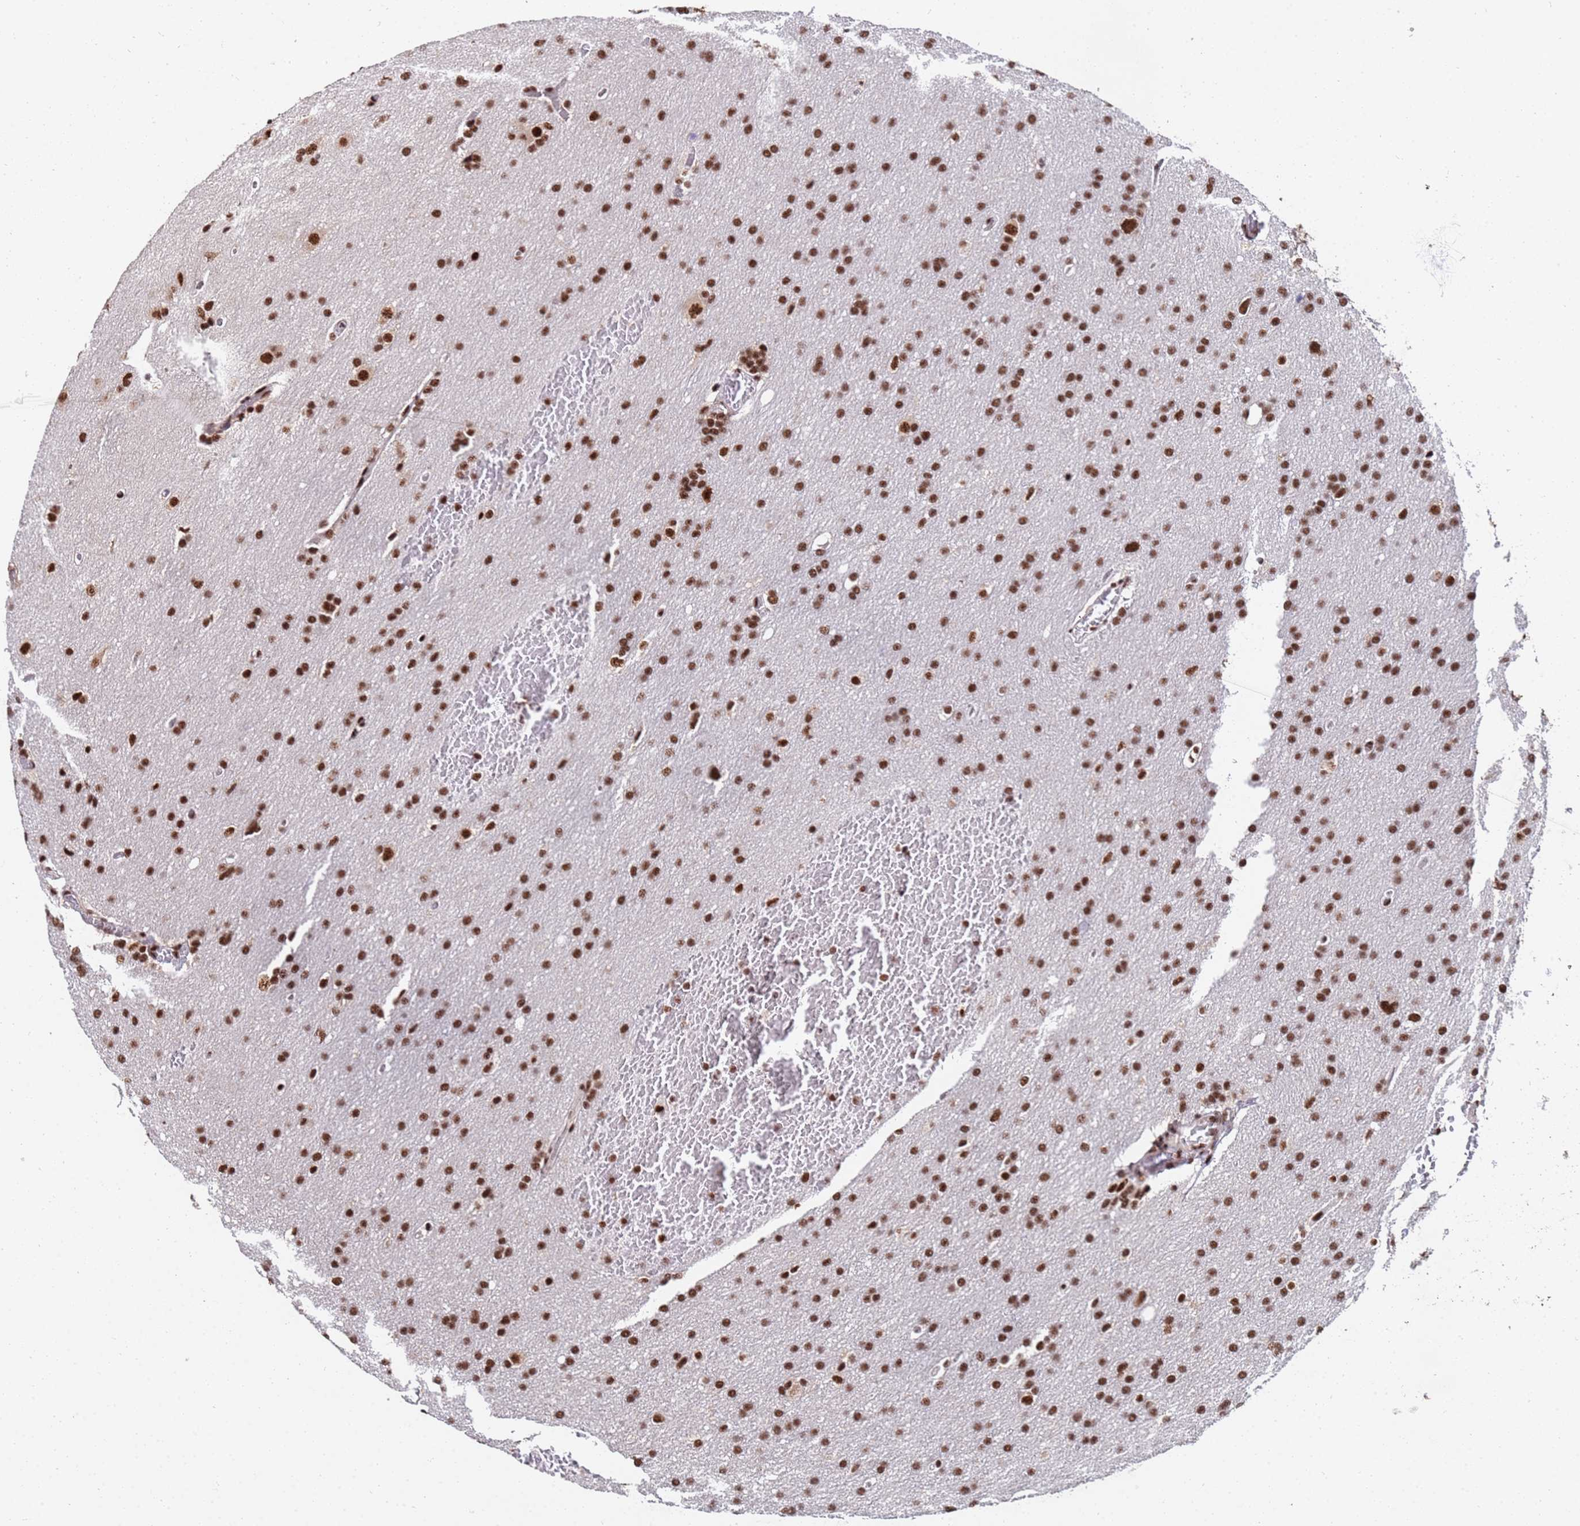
{"staining": {"intensity": "strong", "quantity": ">75%", "location": "nuclear"}, "tissue": "glioma", "cell_type": "Tumor cells", "image_type": "cancer", "snomed": [{"axis": "morphology", "description": "Glioma, malignant, High grade"}, {"axis": "topography", "description": "Cerebral cortex"}], "caption": "Glioma tissue displays strong nuclear staining in approximately >75% of tumor cells", "gene": "SF3B2", "patient": {"sex": "female", "age": 36}}